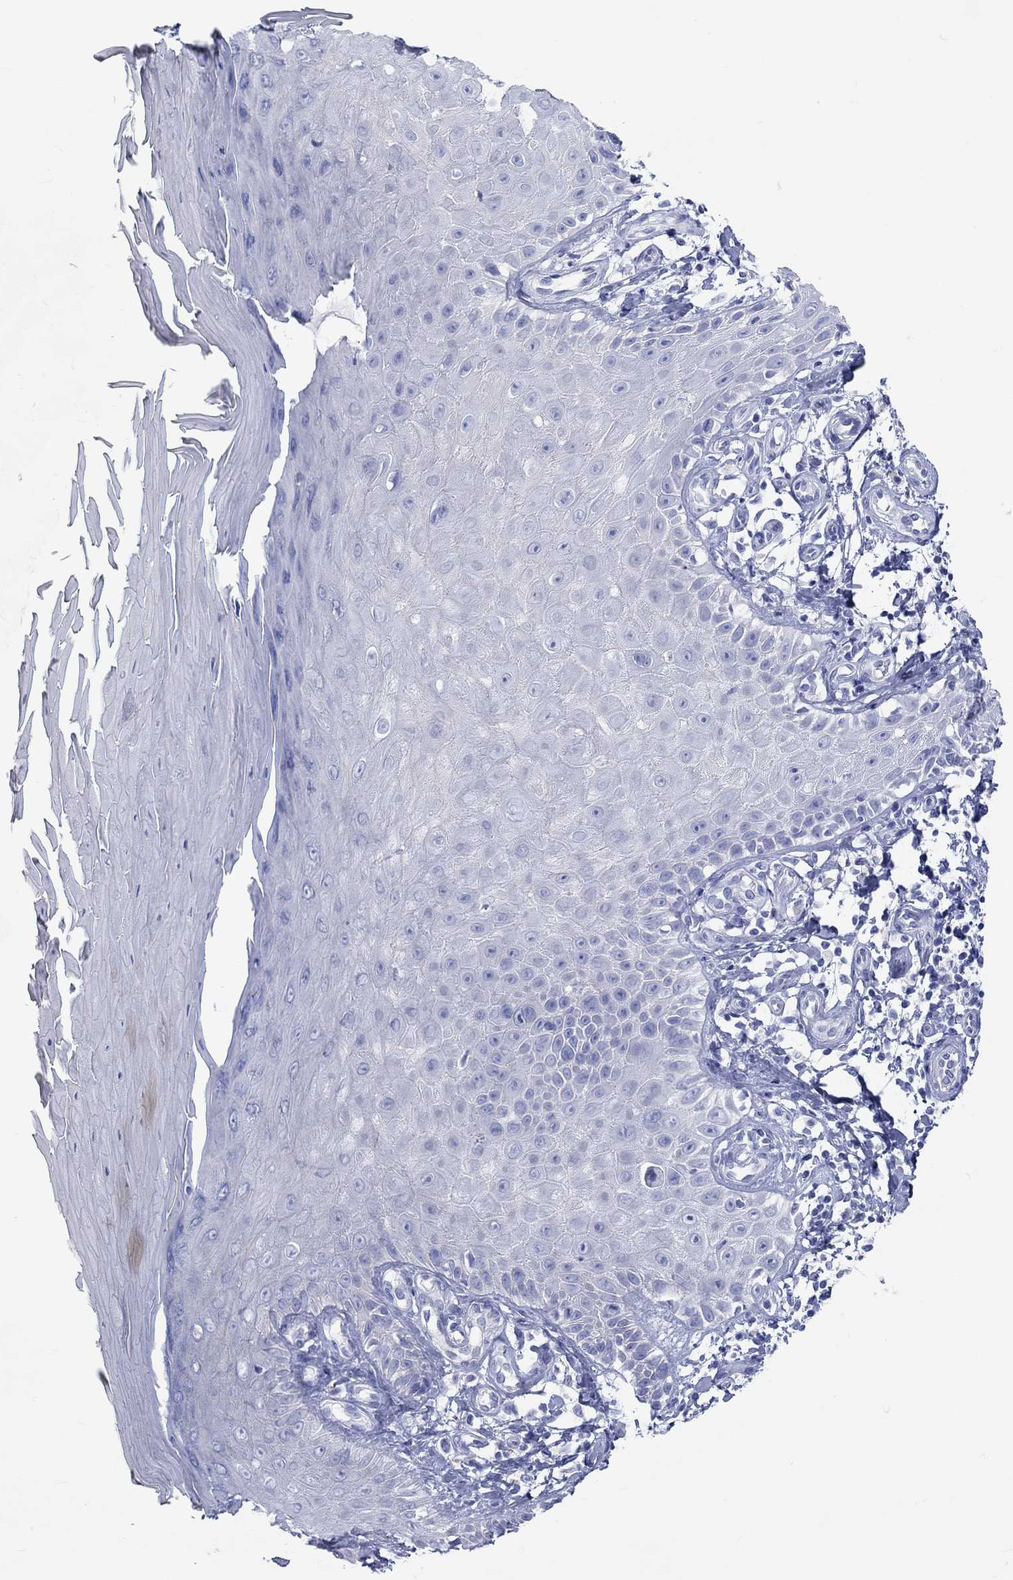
{"staining": {"intensity": "negative", "quantity": "none", "location": "none"}, "tissue": "skin", "cell_type": "Fibroblasts", "image_type": "normal", "snomed": [{"axis": "morphology", "description": "Normal tissue, NOS"}, {"axis": "morphology", "description": "Inflammation, NOS"}, {"axis": "morphology", "description": "Fibrosis, NOS"}, {"axis": "topography", "description": "Skin"}], "caption": "This is a photomicrograph of immunohistochemistry staining of benign skin, which shows no positivity in fibroblasts.", "gene": "SPATA9", "patient": {"sex": "male", "age": 71}}